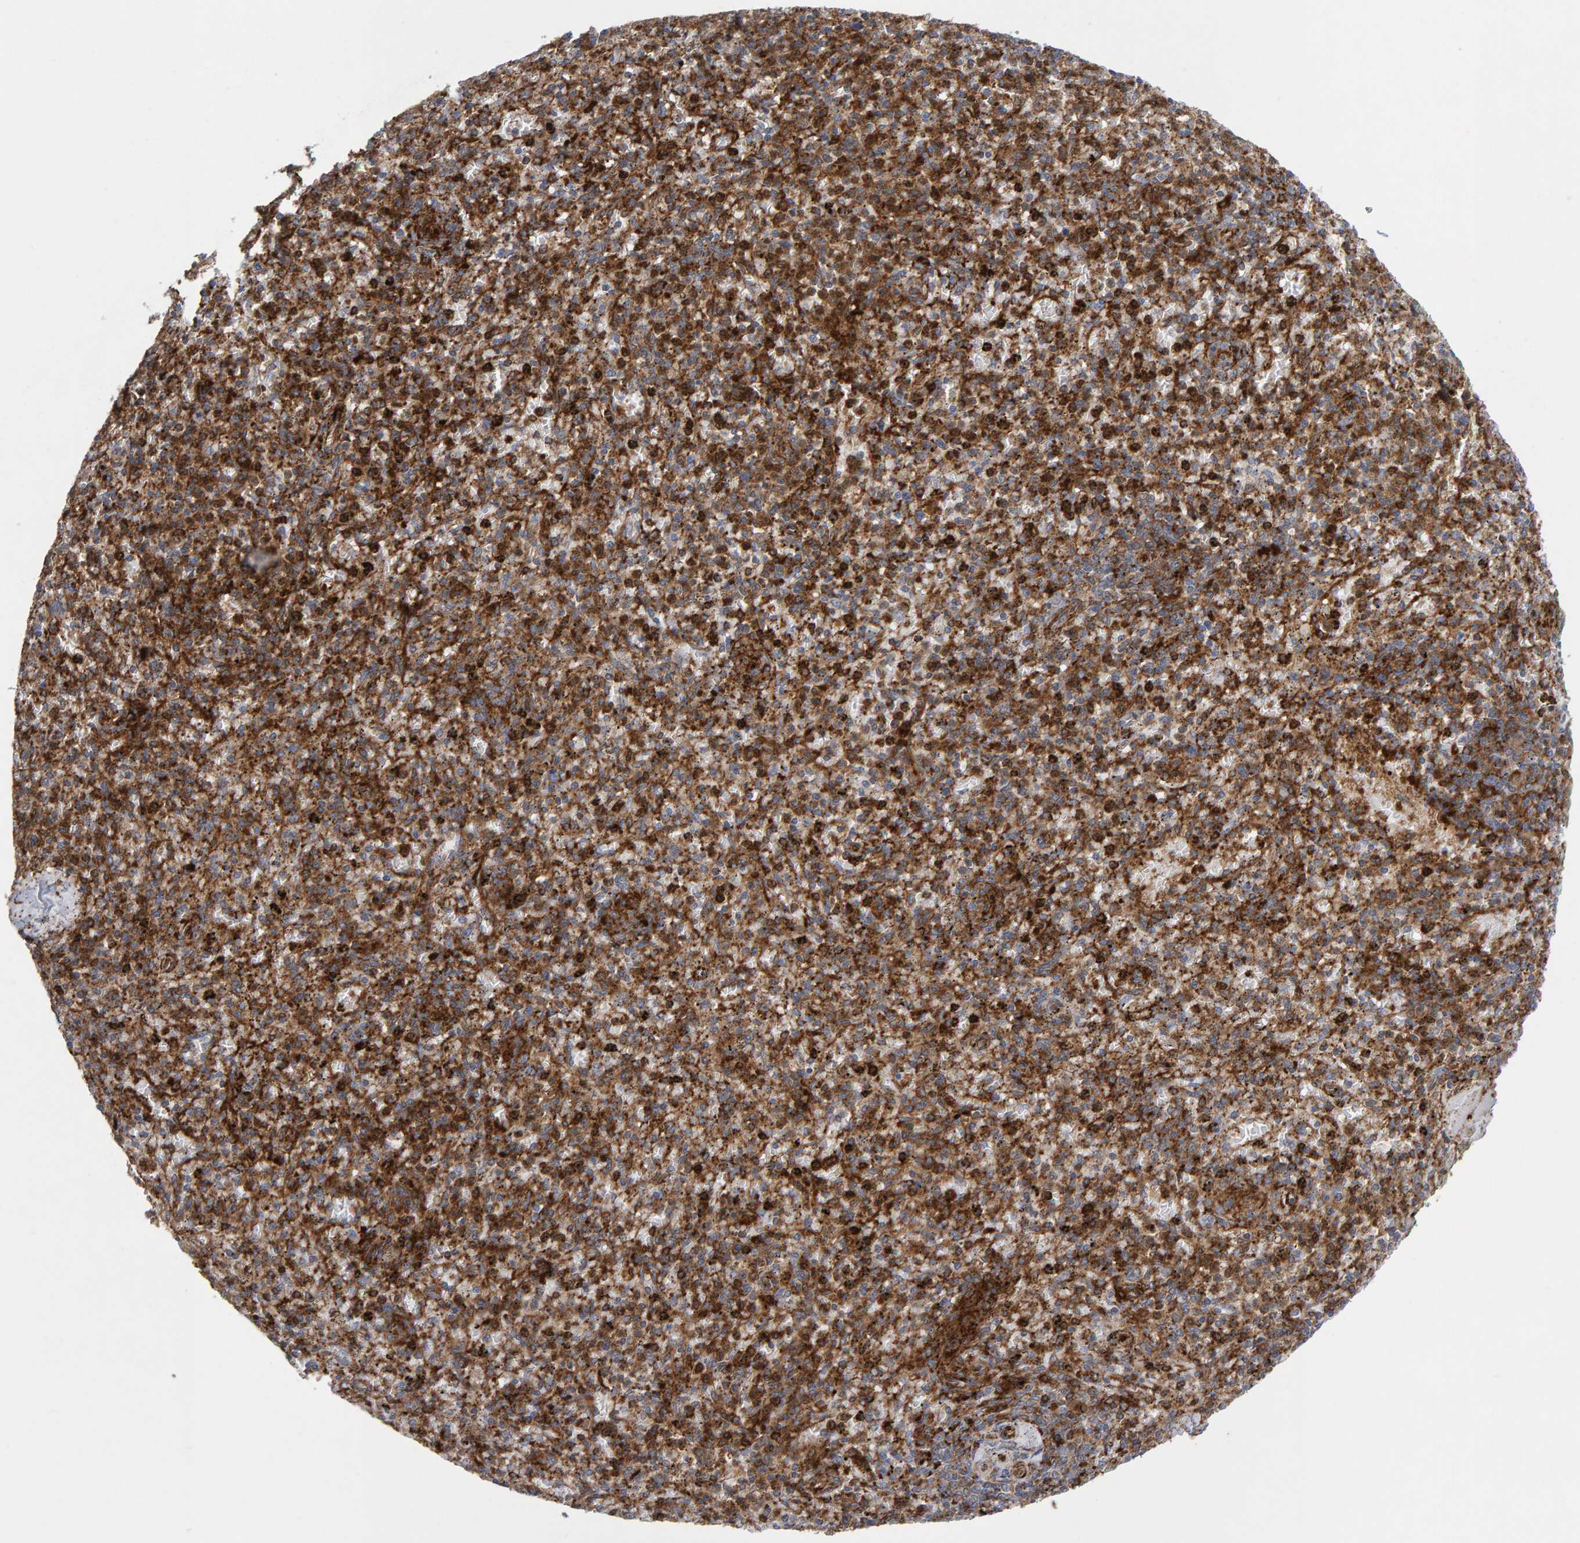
{"staining": {"intensity": "strong", "quantity": ">75%", "location": "cytoplasmic/membranous"}, "tissue": "spleen", "cell_type": "Cells in red pulp", "image_type": "normal", "snomed": [{"axis": "morphology", "description": "Normal tissue, NOS"}, {"axis": "topography", "description": "Spleen"}], "caption": "This photomicrograph reveals IHC staining of normal spleen, with high strong cytoplasmic/membranous staining in approximately >75% of cells in red pulp.", "gene": "MVP", "patient": {"sex": "male", "age": 72}}